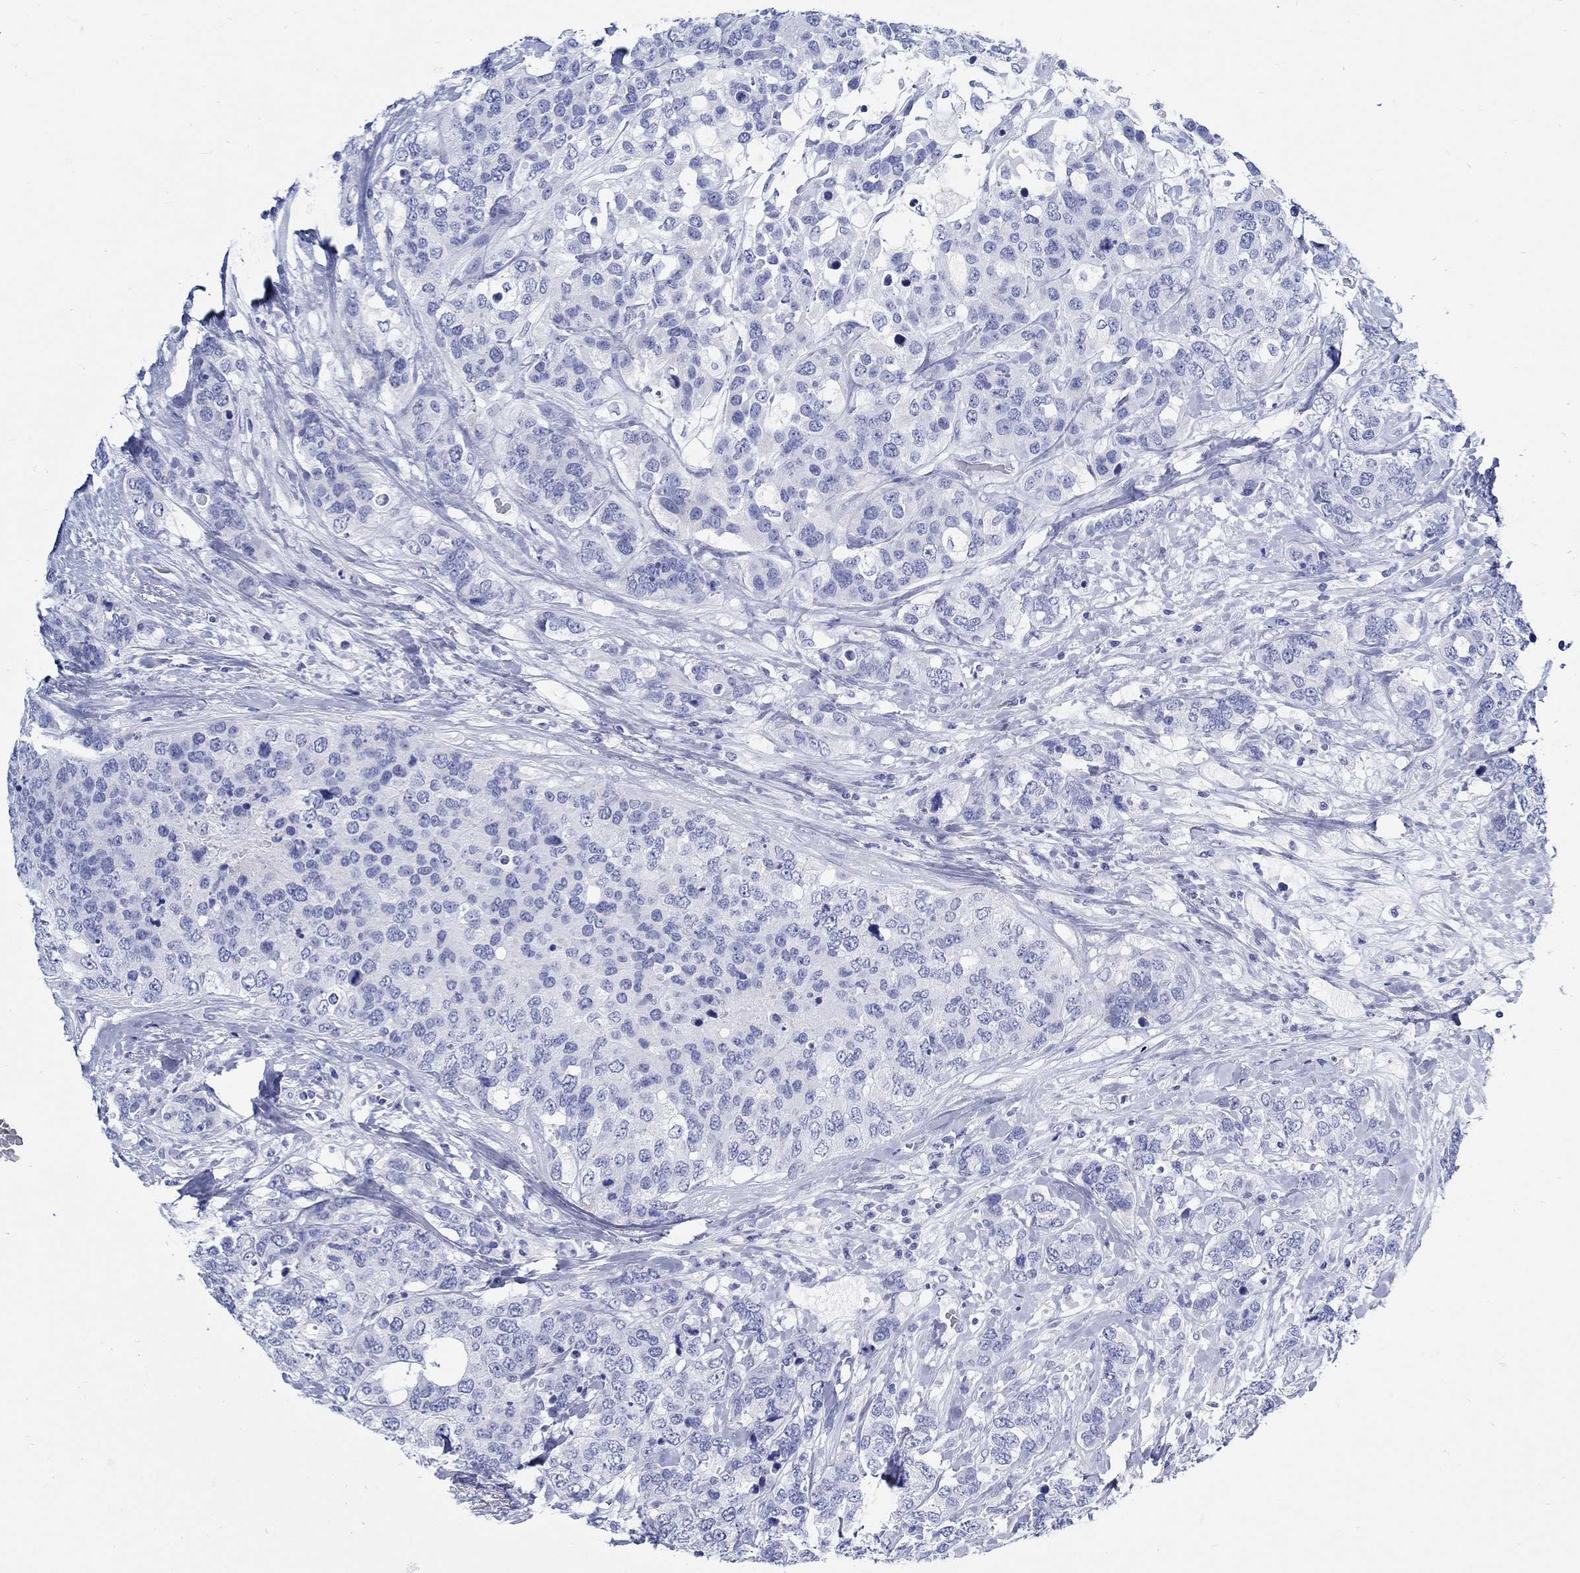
{"staining": {"intensity": "negative", "quantity": "none", "location": "none"}, "tissue": "breast cancer", "cell_type": "Tumor cells", "image_type": "cancer", "snomed": [{"axis": "morphology", "description": "Lobular carcinoma"}, {"axis": "topography", "description": "Breast"}], "caption": "Tumor cells are negative for protein expression in human breast lobular carcinoma.", "gene": "RD3L", "patient": {"sex": "female", "age": 59}}